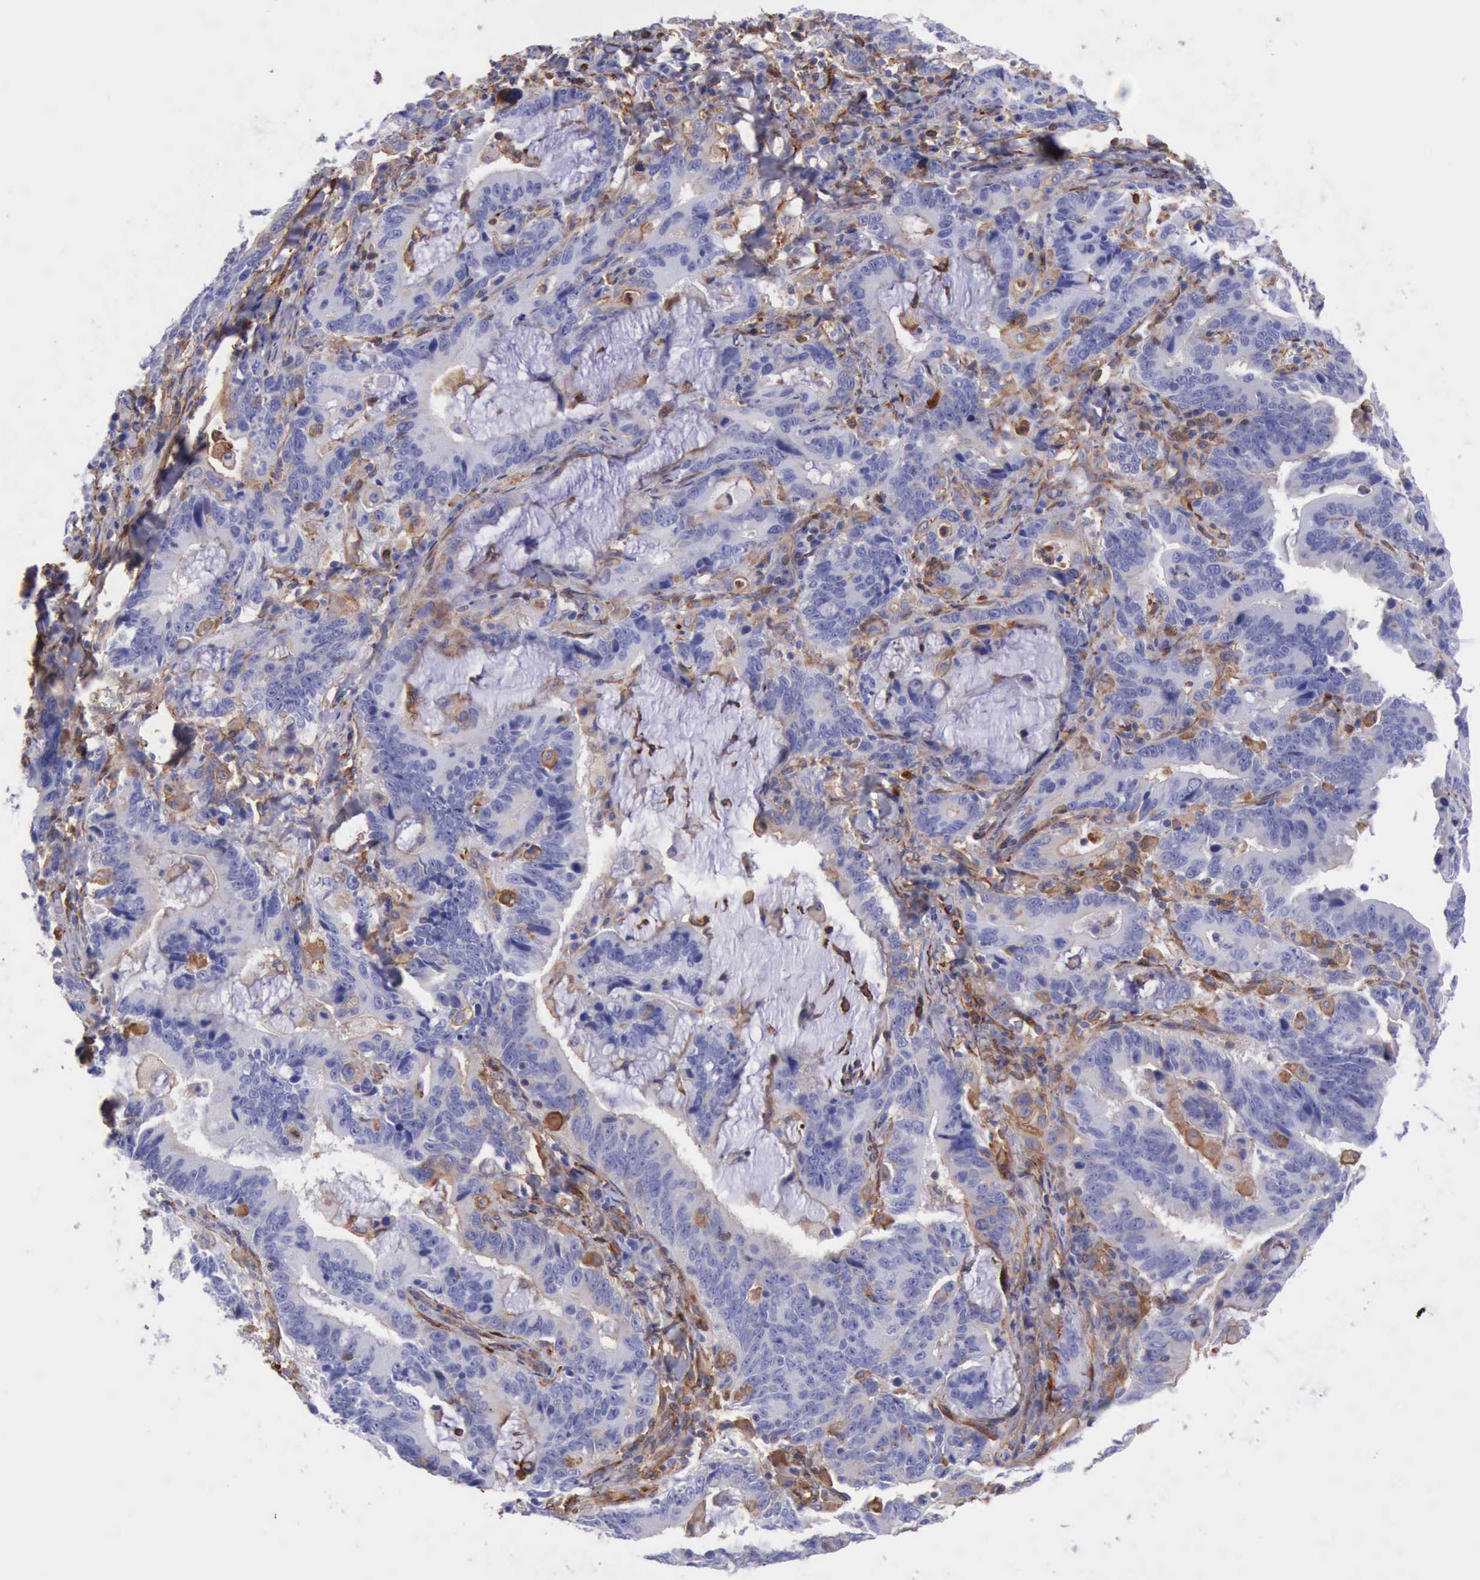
{"staining": {"intensity": "negative", "quantity": "none", "location": "none"}, "tissue": "stomach cancer", "cell_type": "Tumor cells", "image_type": "cancer", "snomed": [{"axis": "morphology", "description": "Adenocarcinoma, NOS"}, {"axis": "topography", "description": "Stomach, upper"}], "caption": "Immunohistochemistry (IHC) of stomach adenocarcinoma demonstrates no positivity in tumor cells. The staining was performed using DAB (3,3'-diaminobenzidine) to visualize the protein expression in brown, while the nuclei were stained in blue with hematoxylin (Magnification: 20x).", "gene": "FLNA", "patient": {"sex": "male", "age": 63}}